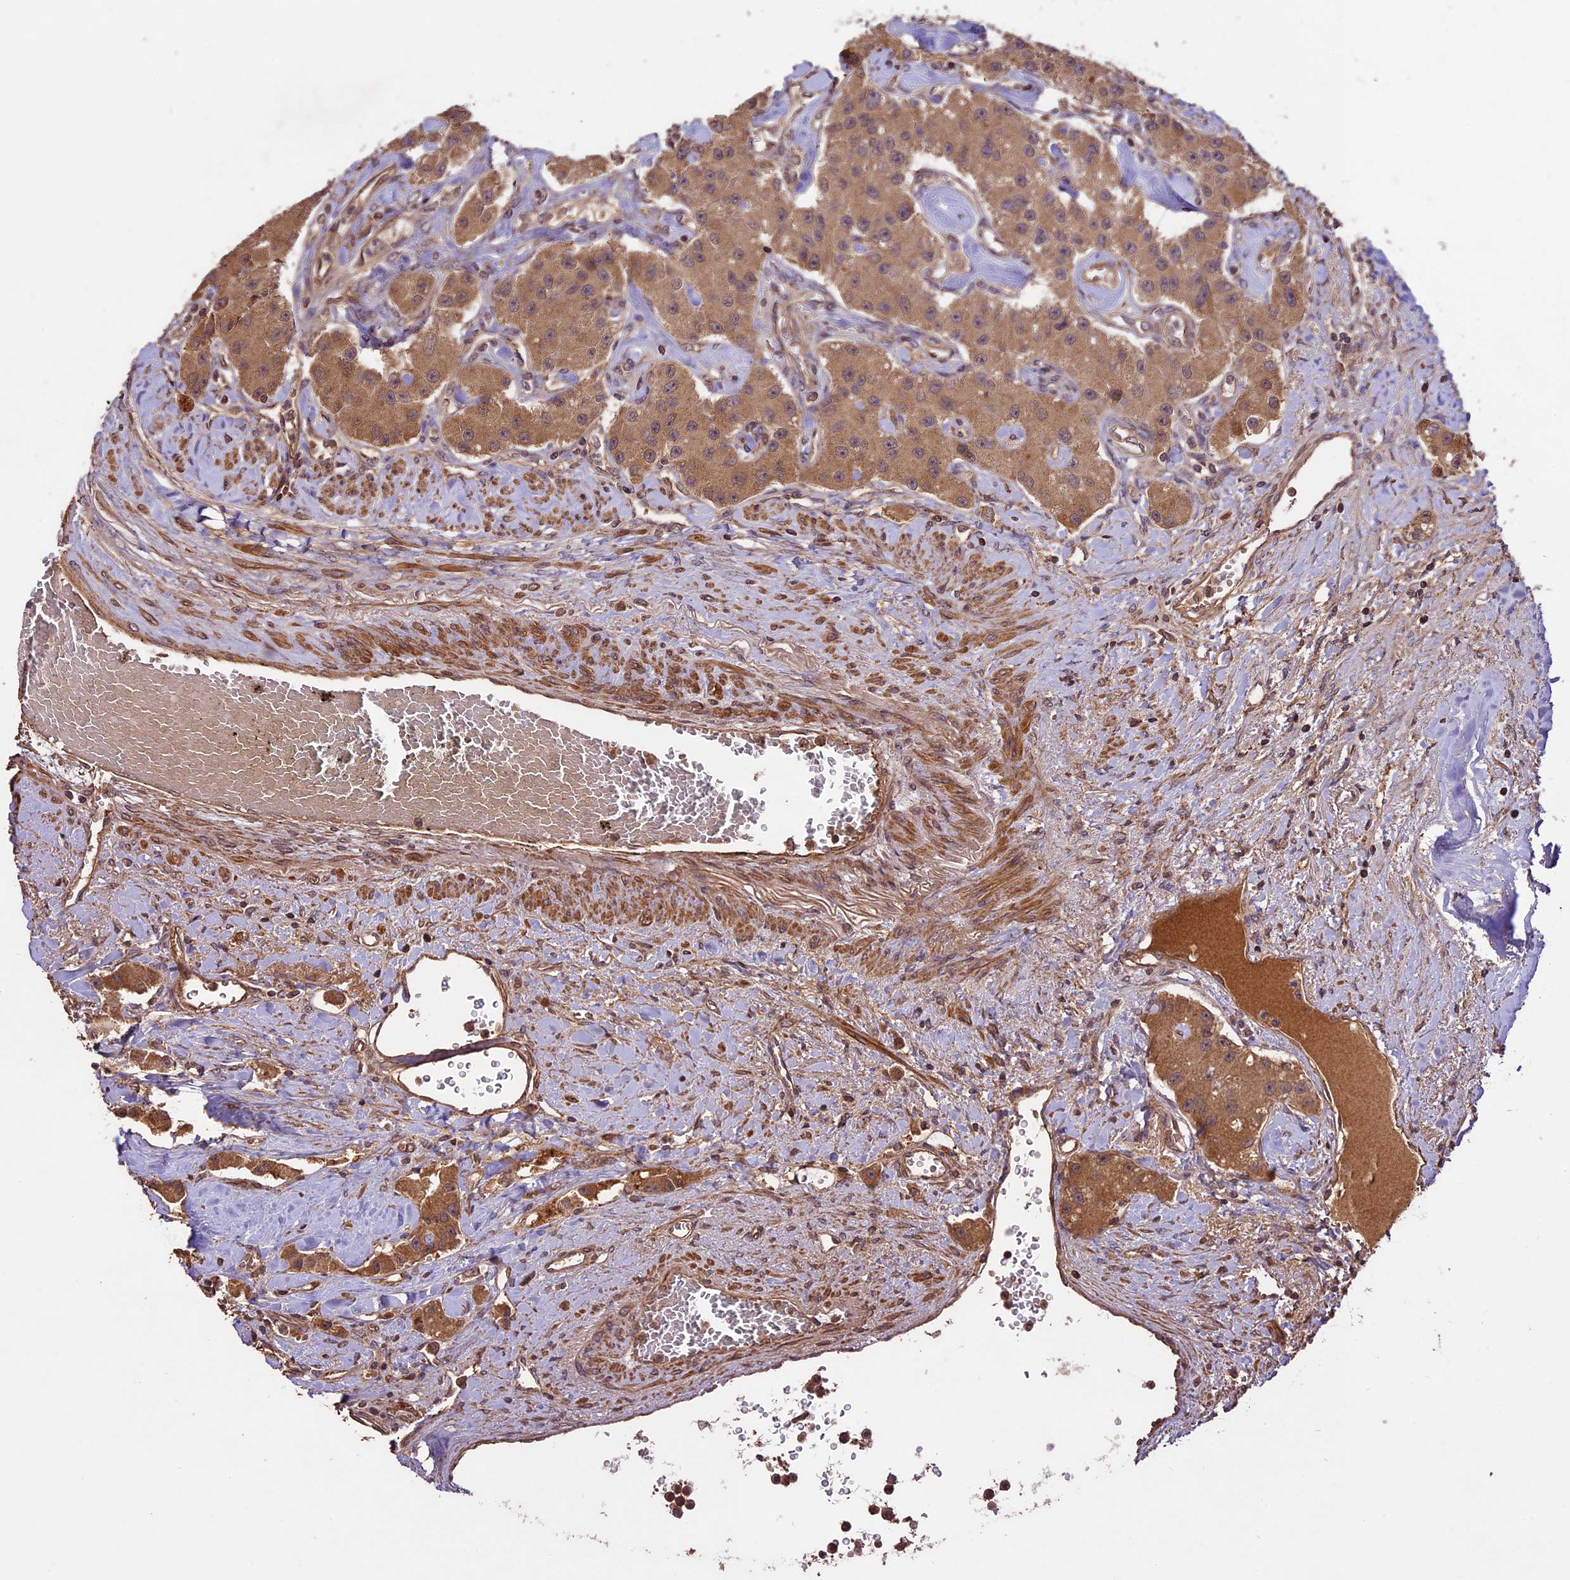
{"staining": {"intensity": "moderate", "quantity": ">75%", "location": "cytoplasmic/membranous"}, "tissue": "carcinoid", "cell_type": "Tumor cells", "image_type": "cancer", "snomed": [{"axis": "morphology", "description": "Carcinoid, malignant, NOS"}, {"axis": "topography", "description": "Pancreas"}], "caption": "Moderate cytoplasmic/membranous positivity for a protein is appreciated in approximately >75% of tumor cells of malignant carcinoid using immunohistochemistry.", "gene": "CRLF1", "patient": {"sex": "male", "age": 41}}